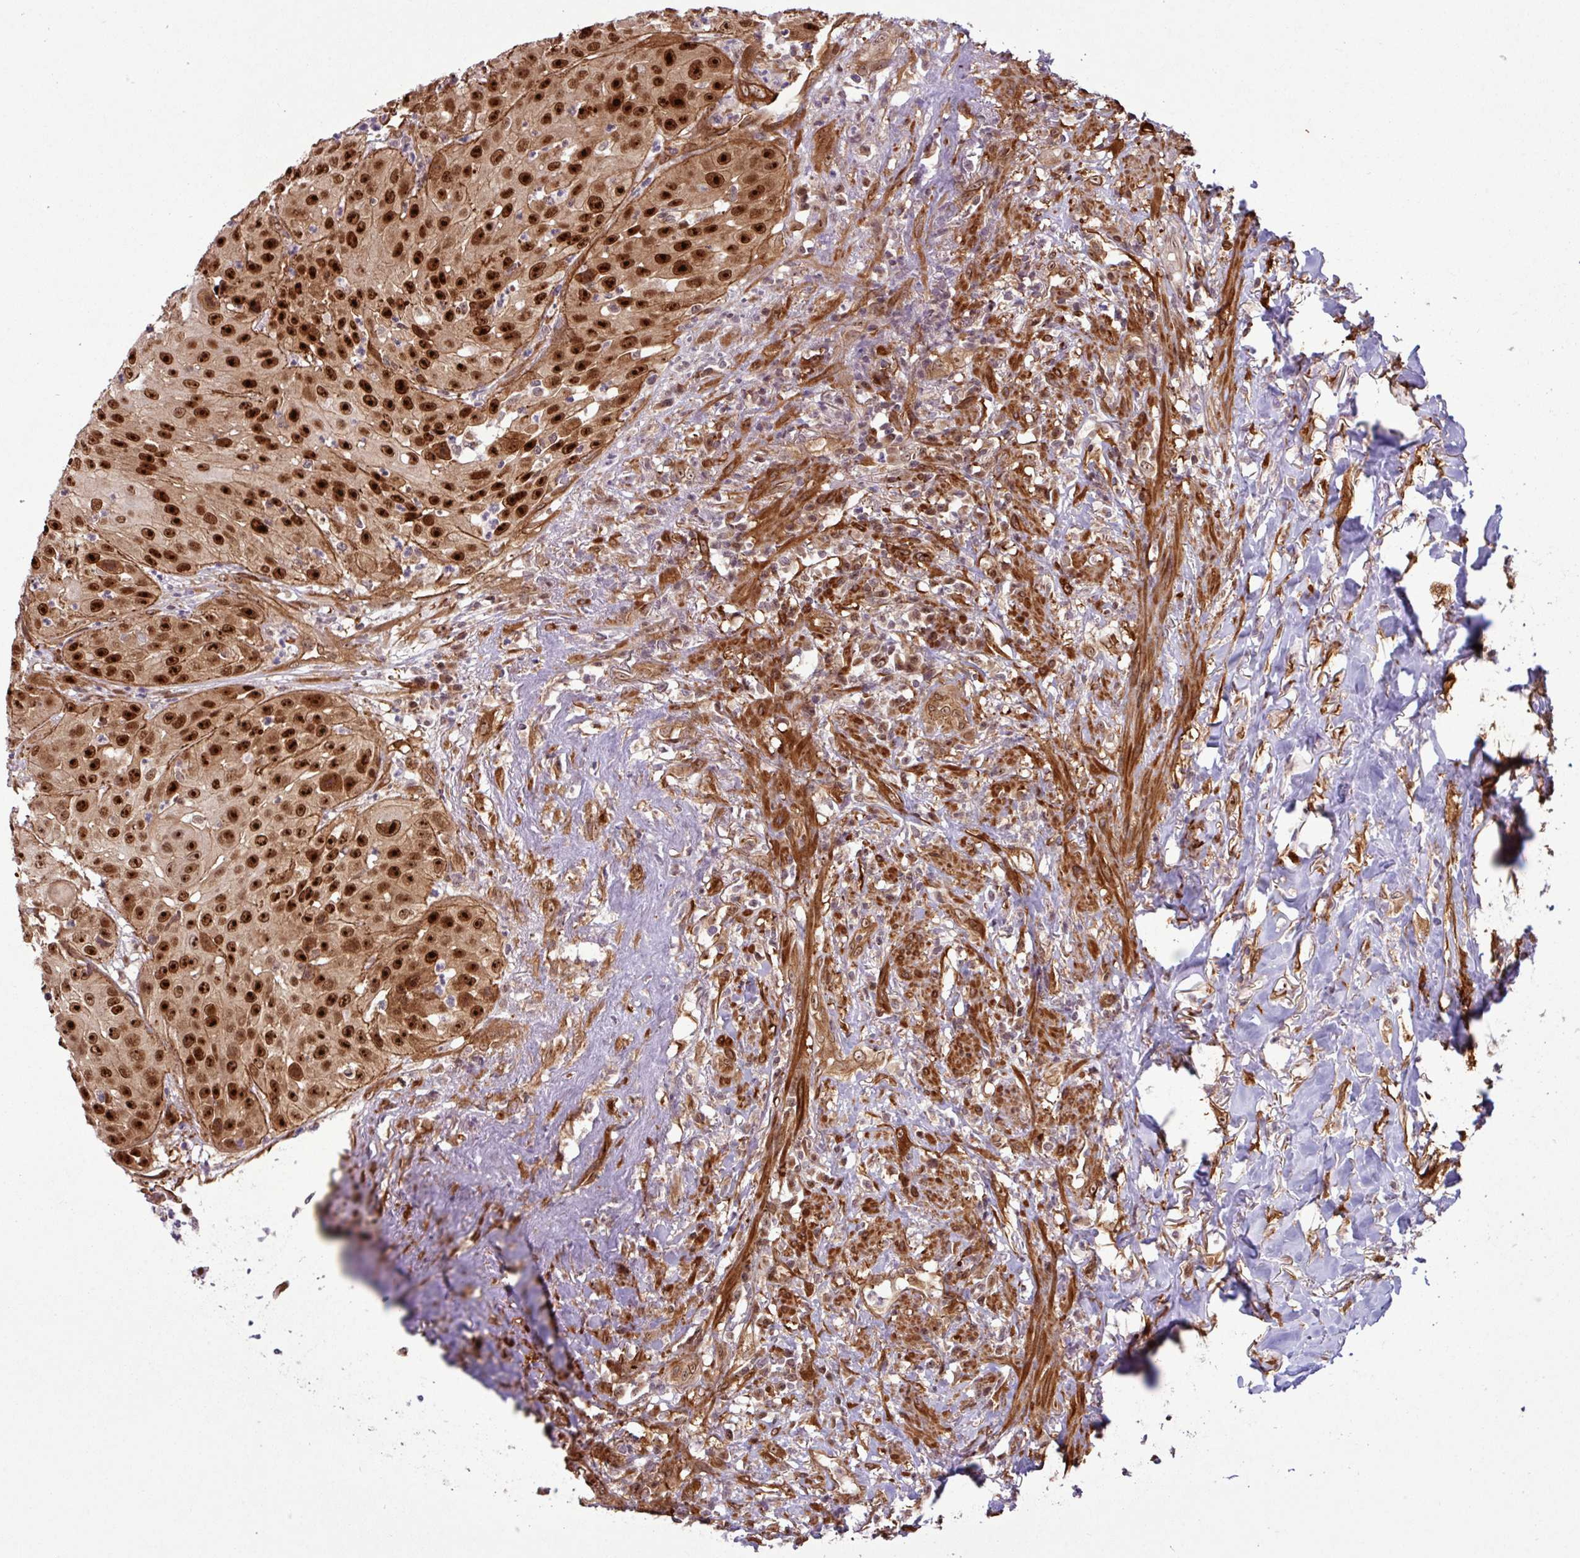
{"staining": {"intensity": "strong", "quantity": "25%-75%", "location": "cytoplasmic/membranous,nuclear"}, "tissue": "head and neck cancer", "cell_type": "Tumor cells", "image_type": "cancer", "snomed": [{"axis": "morphology", "description": "Squamous cell carcinoma, NOS"}, {"axis": "topography", "description": "Head-Neck"}], "caption": "A micrograph of human head and neck cancer (squamous cell carcinoma) stained for a protein displays strong cytoplasmic/membranous and nuclear brown staining in tumor cells. (DAB (3,3'-diaminobenzidine) = brown stain, brightfield microscopy at high magnification).", "gene": "C7orf50", "patient": {"sex": "male", "age": 83}}